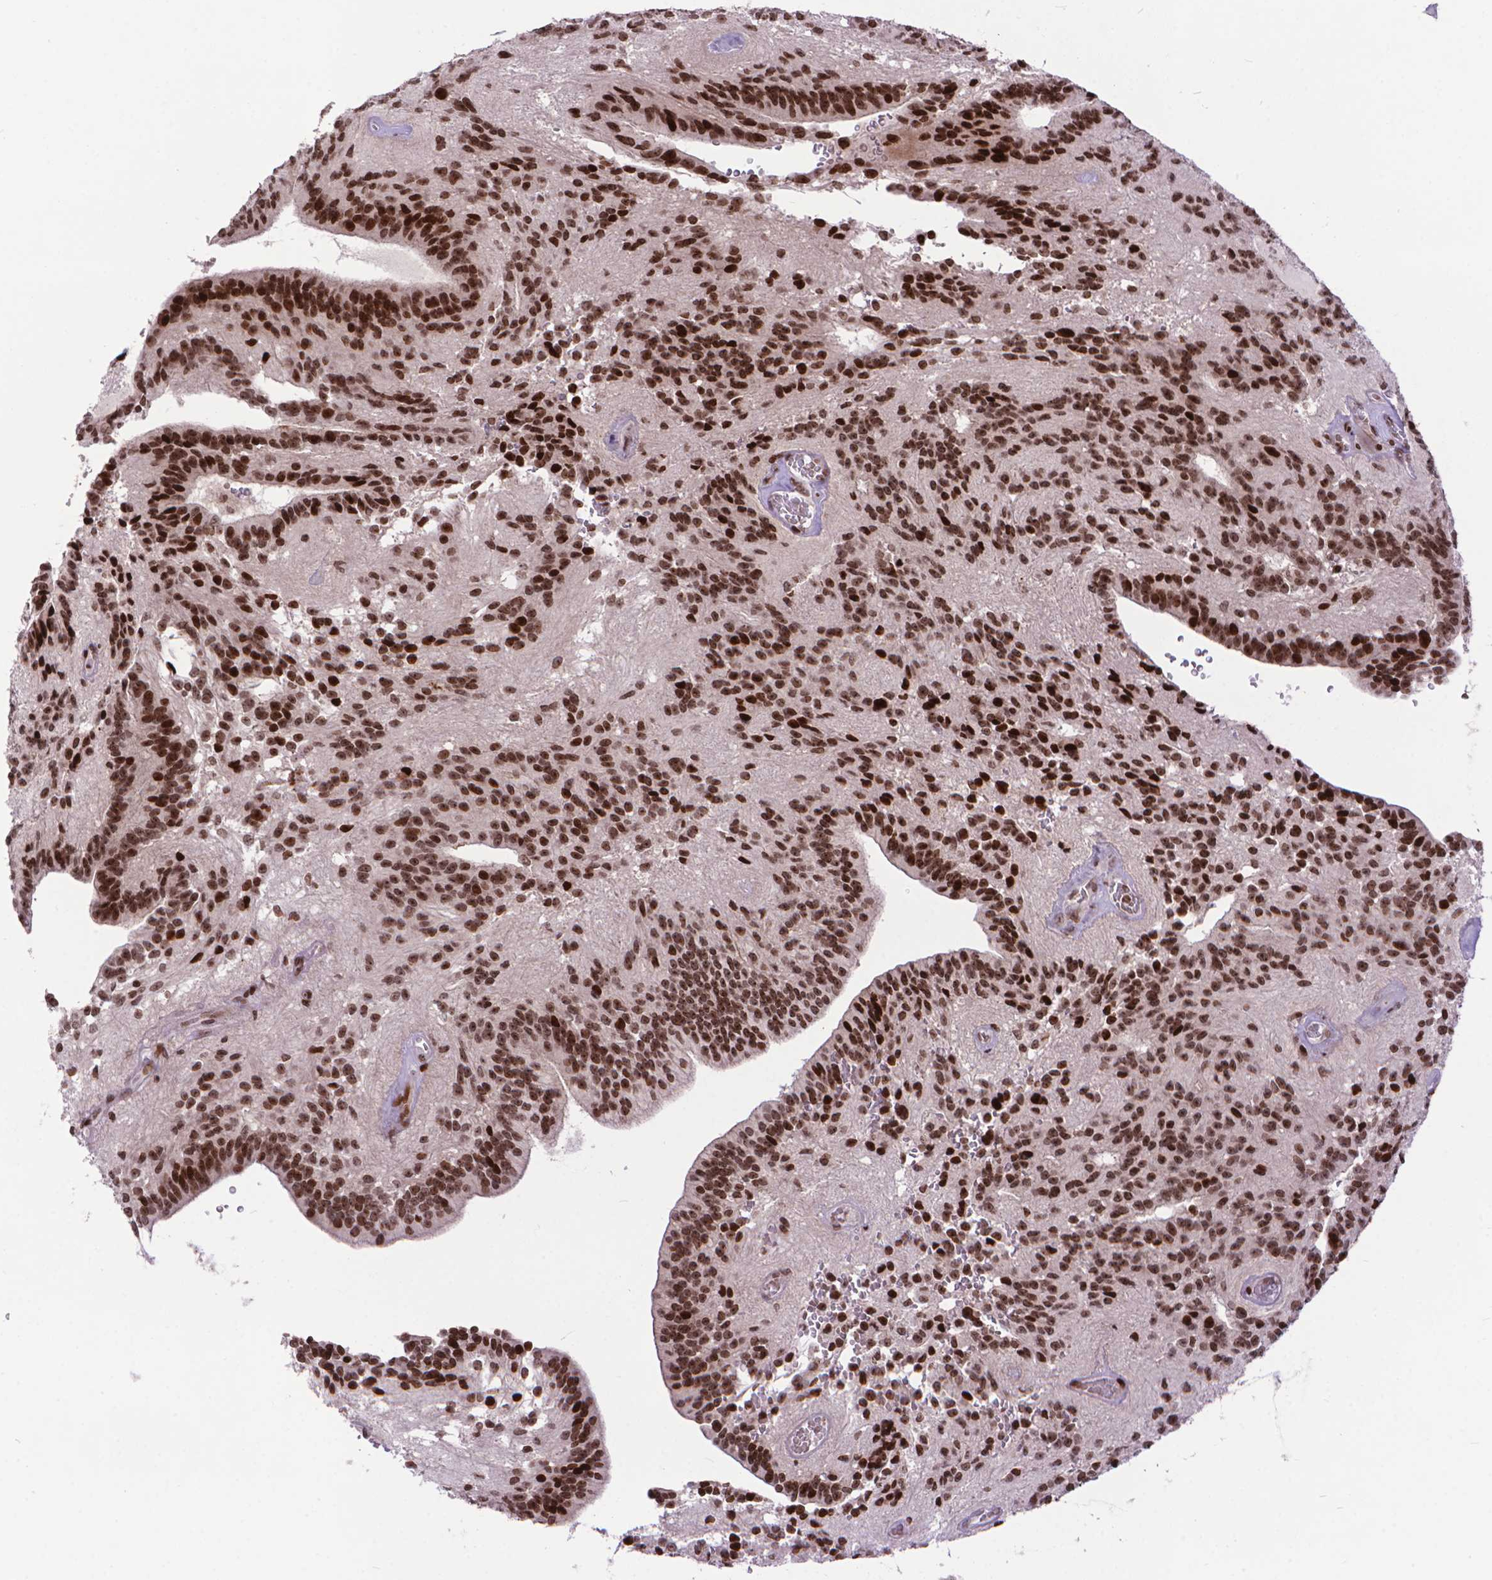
{"staining": {"intensity": "strong", "quantity": ">75%", "location": "nuclear"}, "tissue": "glioma", "cell_type": "Tumor cells", "image_type": "cancer", "snomed": [{"axis": "morphology", "description": "Glioma, malignant, Low grade"}, {"axis": "topography", "description": "Brain"}], "caption": "Human malignant low-grade glioma stained with a protein marker exhibits strong staining in tumor cells.", "gene": "AMER1", "patient": {"sex": "male", "age": 31}}